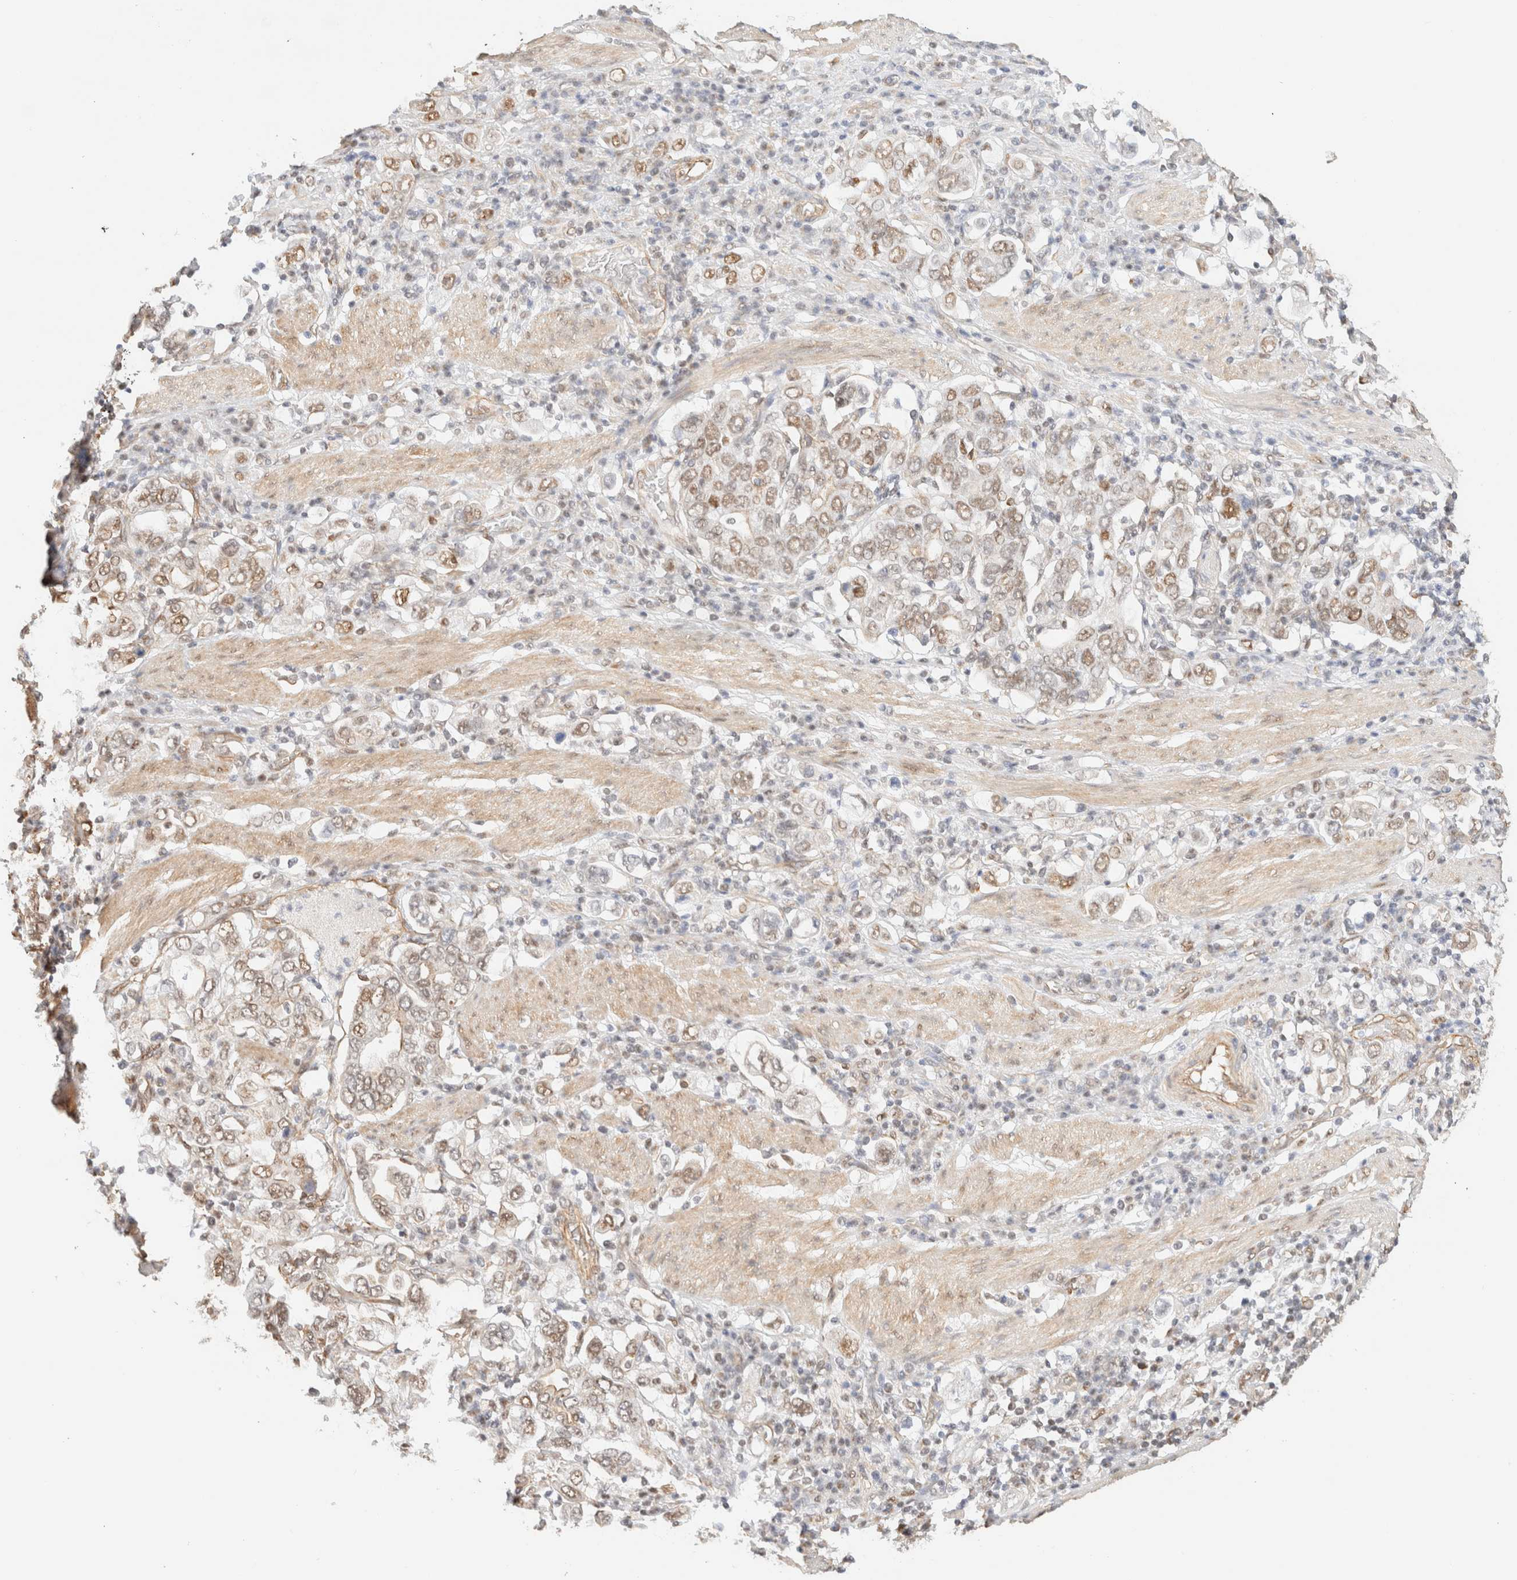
{"staining": {"intensity": "moderate", "quantity": "25%-75%", "location": "nuclear"}, "tissue": "stomach cancer", "cell_type": "Tumor cells", "image_type": "cancer", "snomed": [{"axis": "morphology", "description": "Adenocarcinoma, NOS"}, {"axis": "topography", "description": "Stomach, upper"}], "caption": "Immunohistochemical staining of adenocarcinoma (stomach) reveals moderate nuclear protein staining in approximately 25%-75% of tumor cells.", "gene": "ARID5A", "patient": {"sex": "male", "age": 62}}